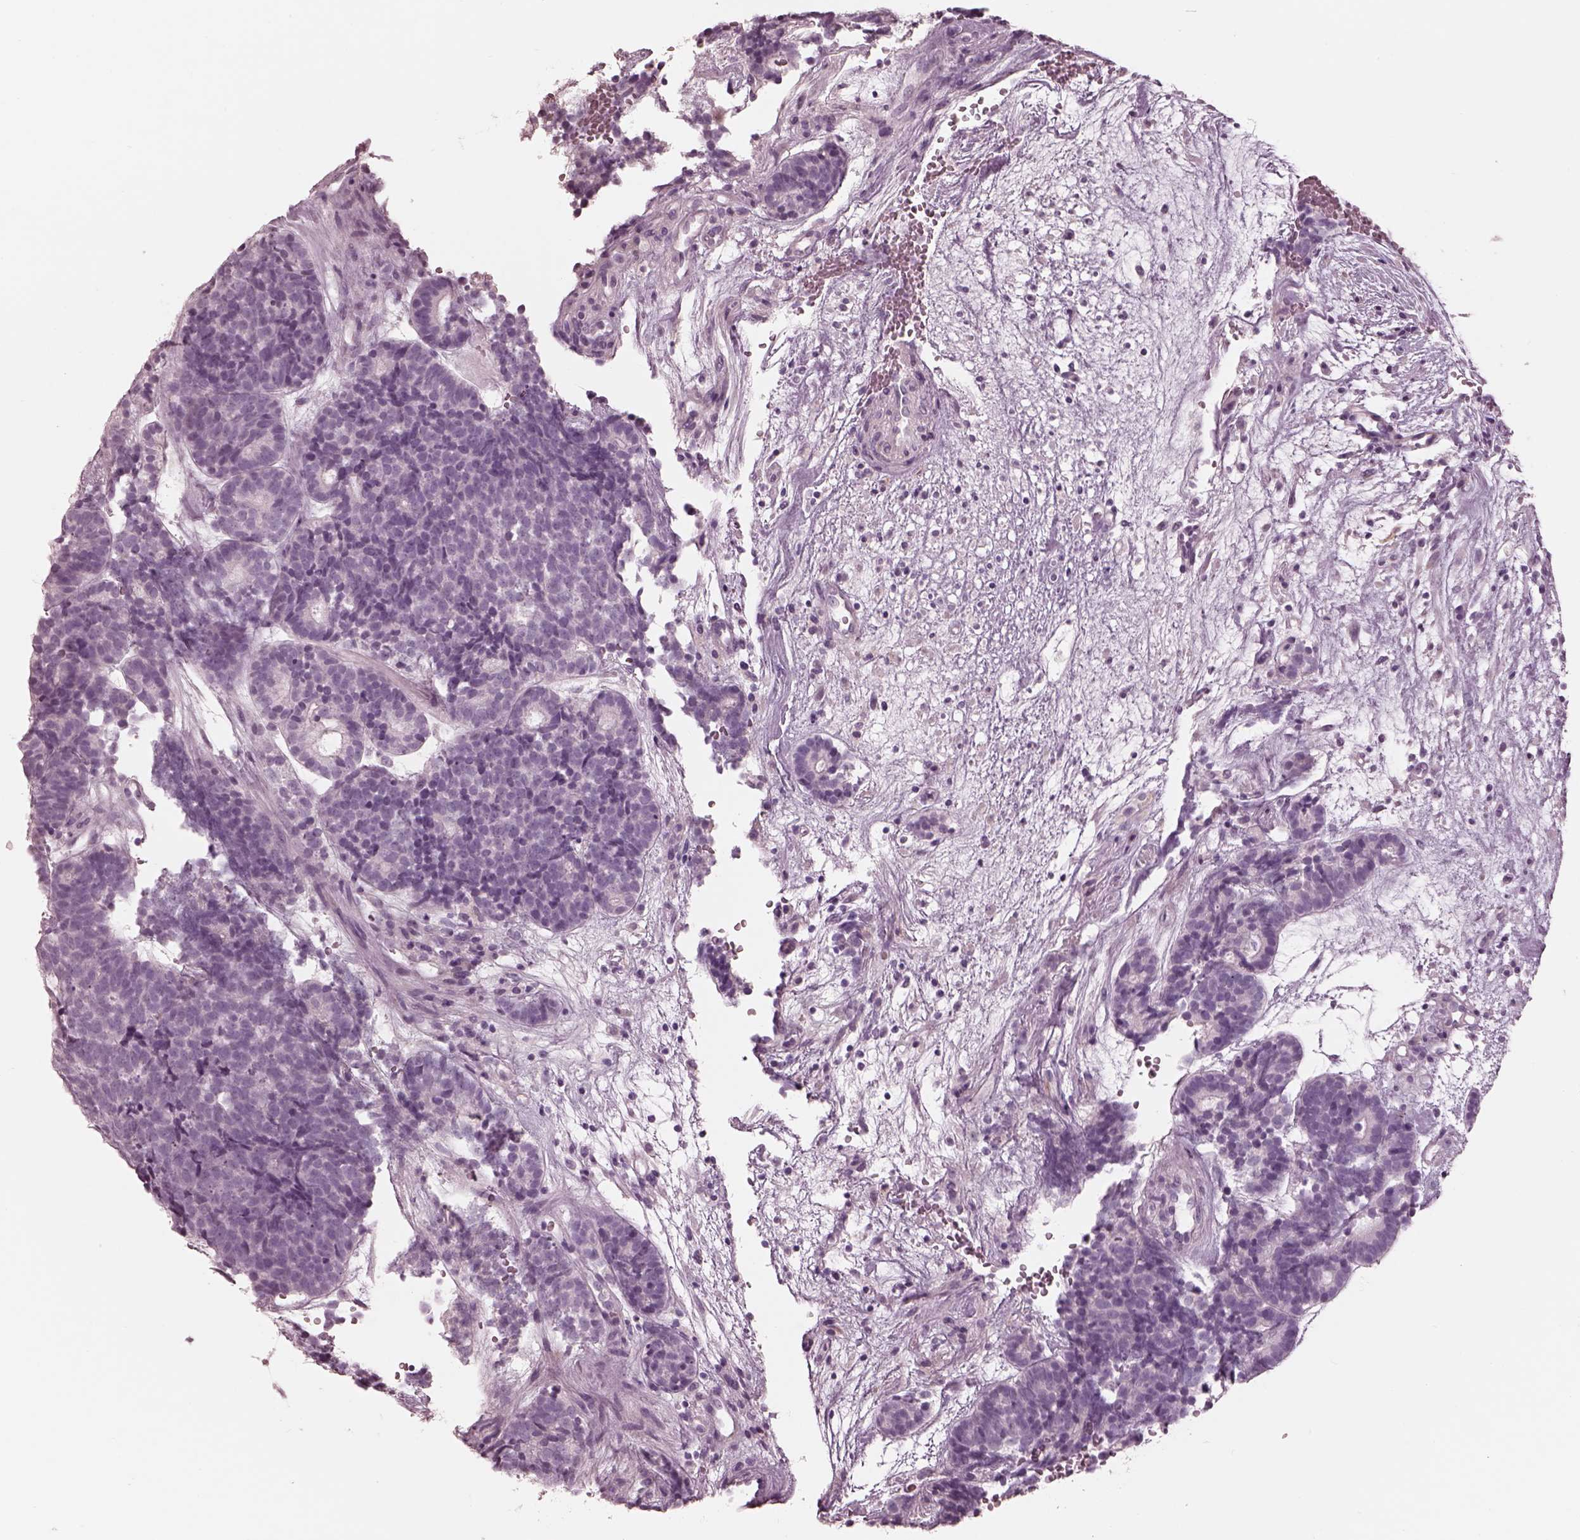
{"staining": {"intensity": "negative", "quantity": "none", "location": "none"}, "tissue": "head and neck cancer", "cell_type": "Tumor cells", "image_type": "cancer", "snomed": [{"axis": "morphology", "description": "Adenocarcinoma, NOS"}, {"axis": "topography", "description": "Head-Neck"}], "caption": "An image of head and neck cancer (adenocarcinoma) stained for a protein shows no brown staining in tumor cells.", "gene": "CADM2", "patient": {"sex": "female", "age": 81}}